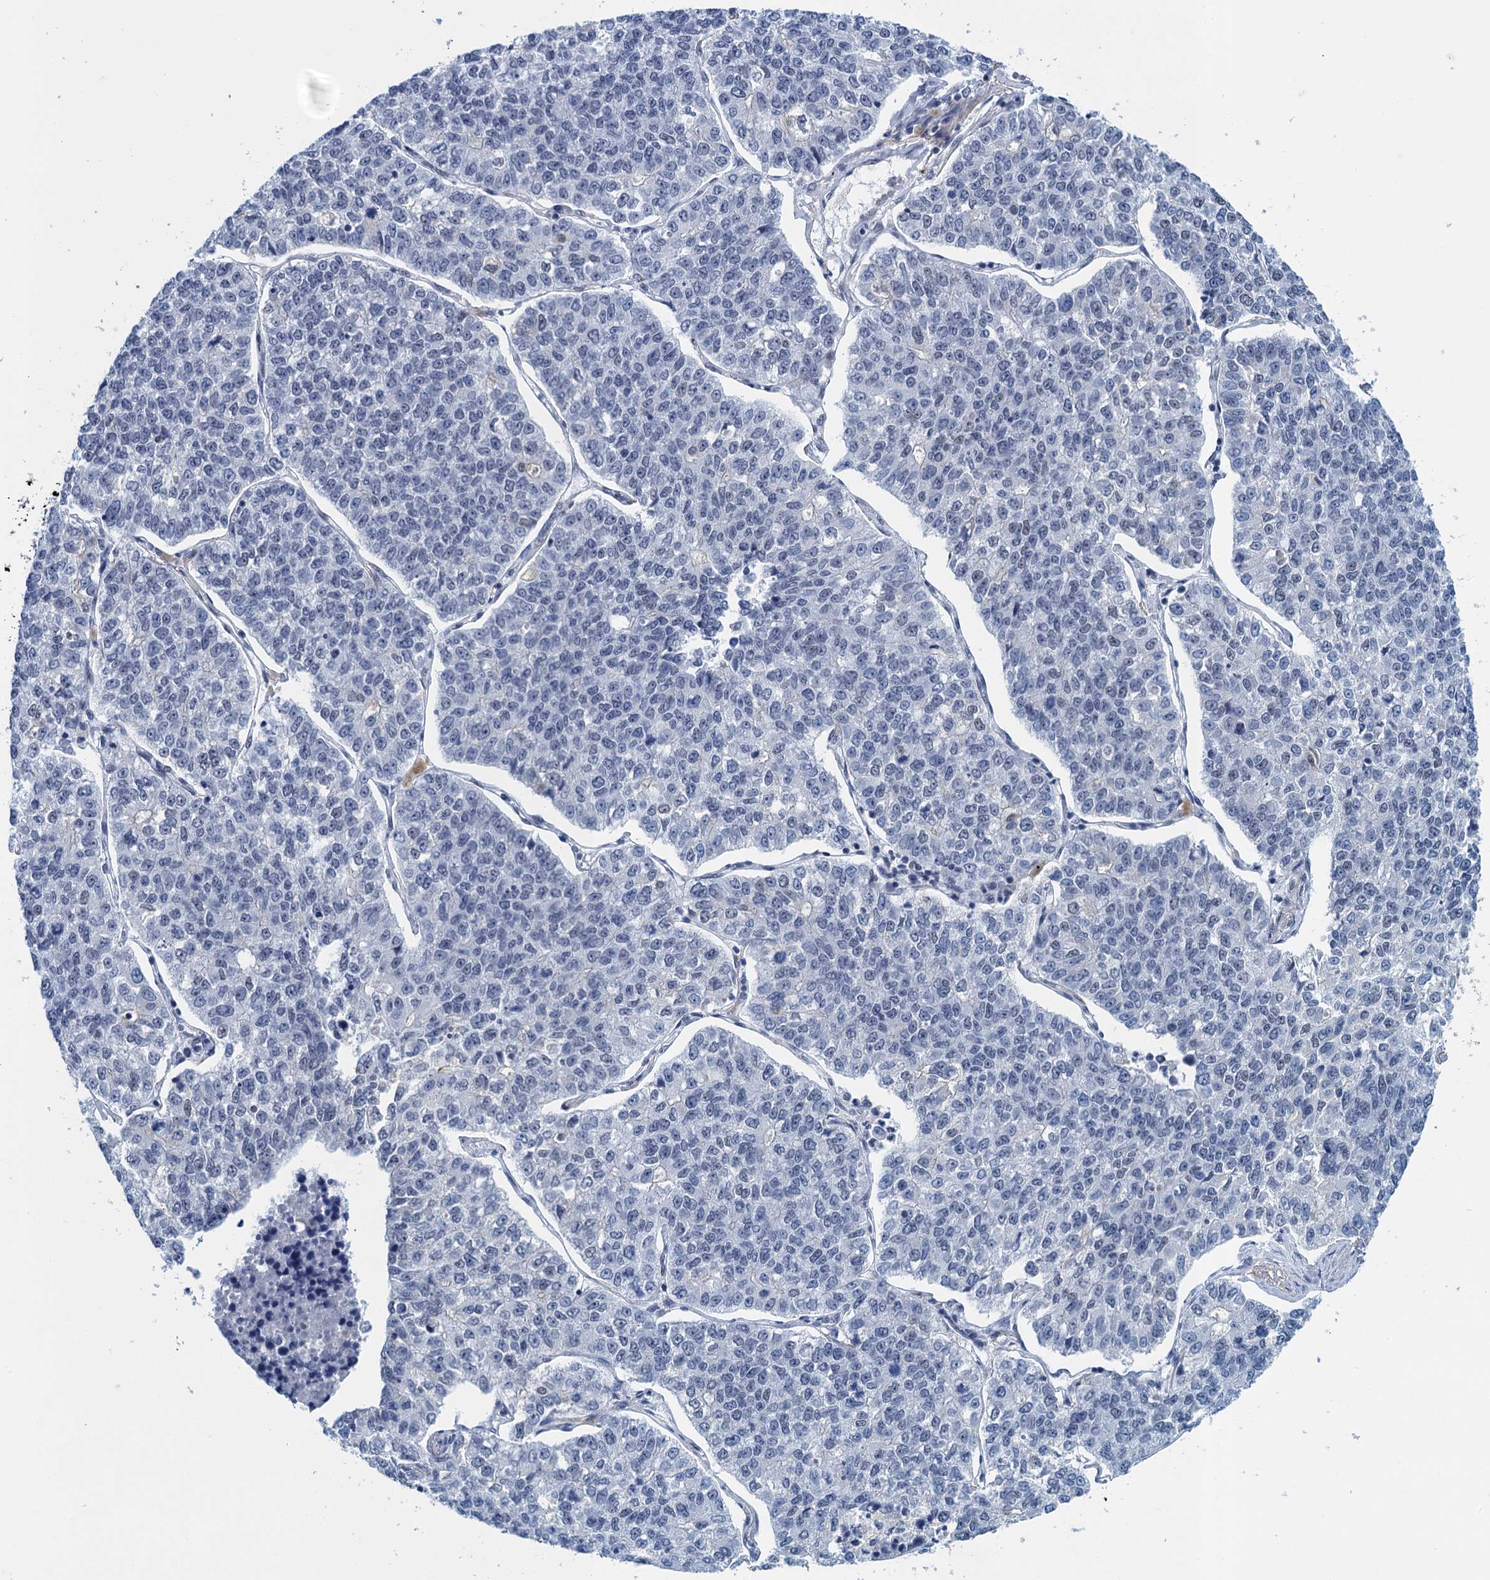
{"staining": {"intensity": "negative", "quantity": "none", "location": "none"}, "tissue": "lung cancer", "cell_type": "Tumor cells", "image_type": "cancer", "snomed": [{"axis": "morphology", "description": "Adenocarcinoma, NOS"}, {"axis": "topography", "description": "Lung"}], "caption": "Protein analysis of adenocarcinoma (lung) displays no significant positivity in tumor cells. (DAB immunohistochemistry (IHC) visualized using brightfield microscopy, high magnification).", "gene": "EPS8L1", "patient": {"sex": "male", "age": 49}}